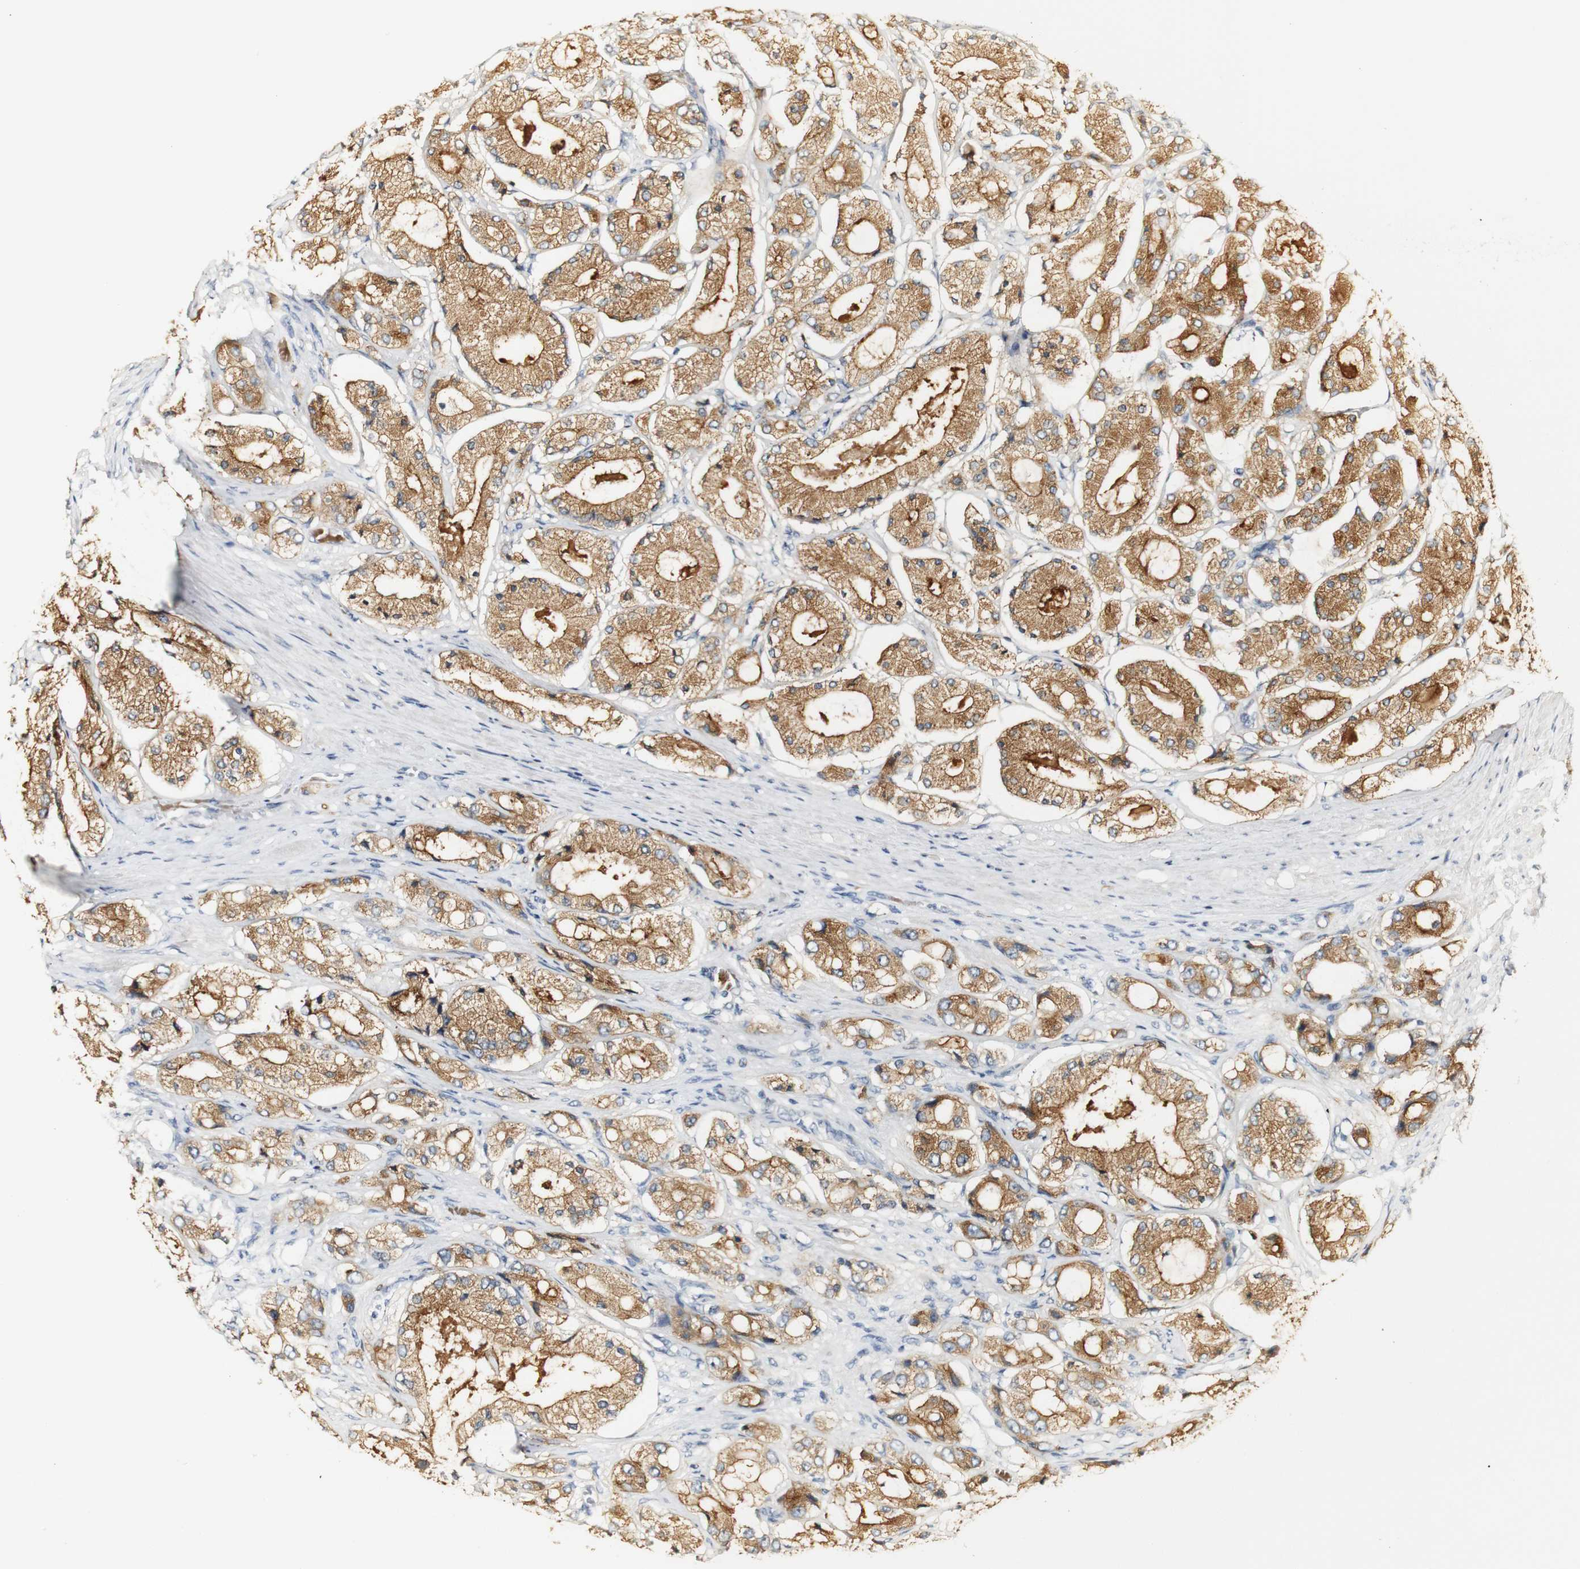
{"staining": {"intensity": "moderate", "quantity": ">75%", "location": "cytoplasmic/membranous"}, "tissue": "prostate cancer", "cell_type": "Tumor cells", "image_type": "cancer", "snomed": [{"axis": "morphology", "description": "Adenocarcinoma, High grade"}, {"axis": "topography", "description": "Prostate"}], "caption": "Moderate cytoplasmic/membranous expression for a protein is appreciated in about >75% of tumor cells of prostate adenocarcinoma (high-grade) using IHC.", "gene": "SYT7", "patient": {"sex": "male", "age": 65}}